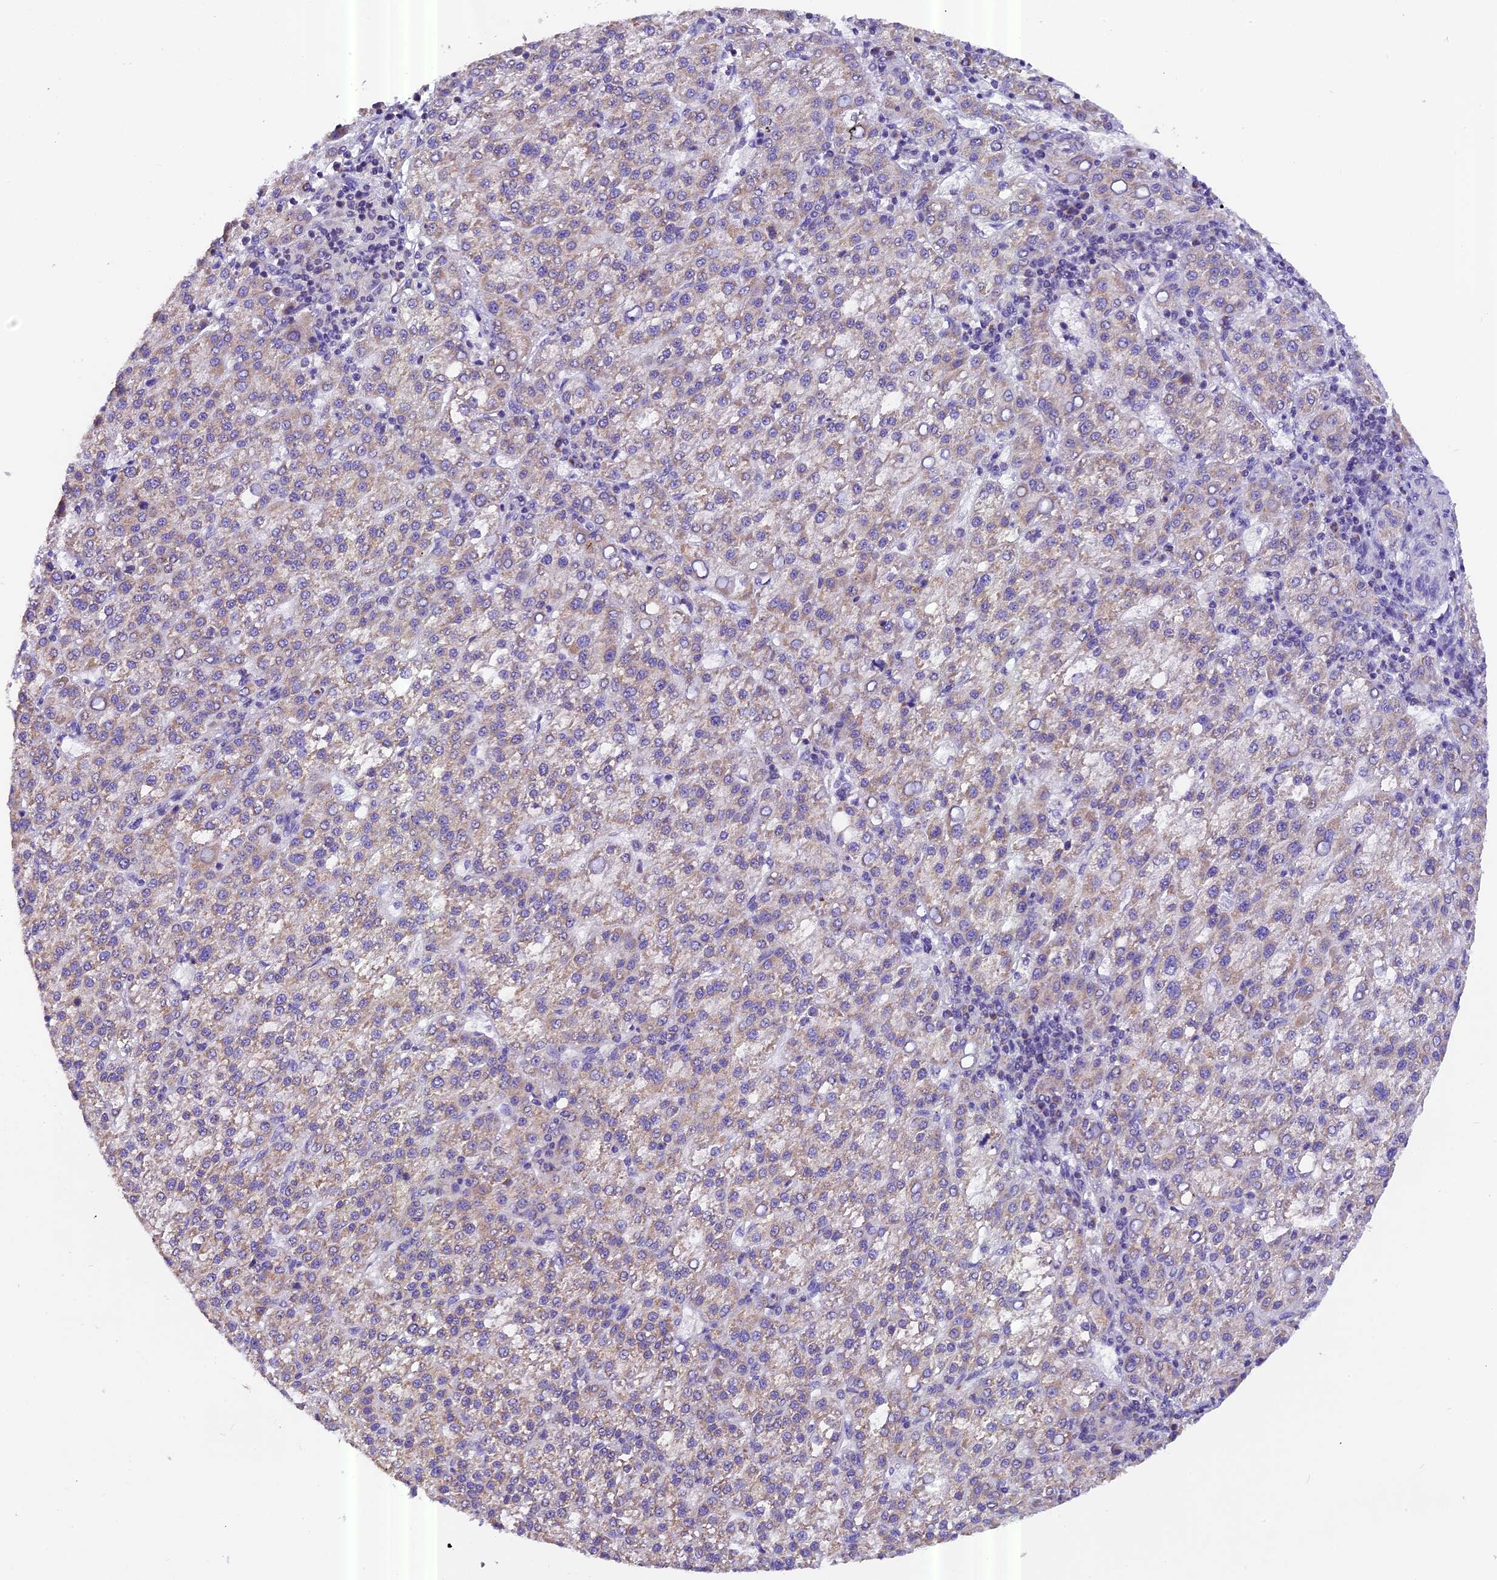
{"staining": {"intensity": "weak", "quantity": "25%-75%", "location": "cytoplasmic/membranous"}, "tissue": "liver cancer", "cell_type": "Tumor cells", "image_type": "cancer", "snomed": [{"axis": "morphology", "description": "Carcinoma, Hepatocellular, NOS"}, {"axis": "topography", "description": "Liver"}], "caption": "Liver cancer (hepatocellular carcinoma) stained with a brown dye exhibits weak cytoplasmic/membranous positive staining in about 25%-75% of tumor cells.", "gene": "MGME1", "patient": {"sex": "female", "age": 58}}